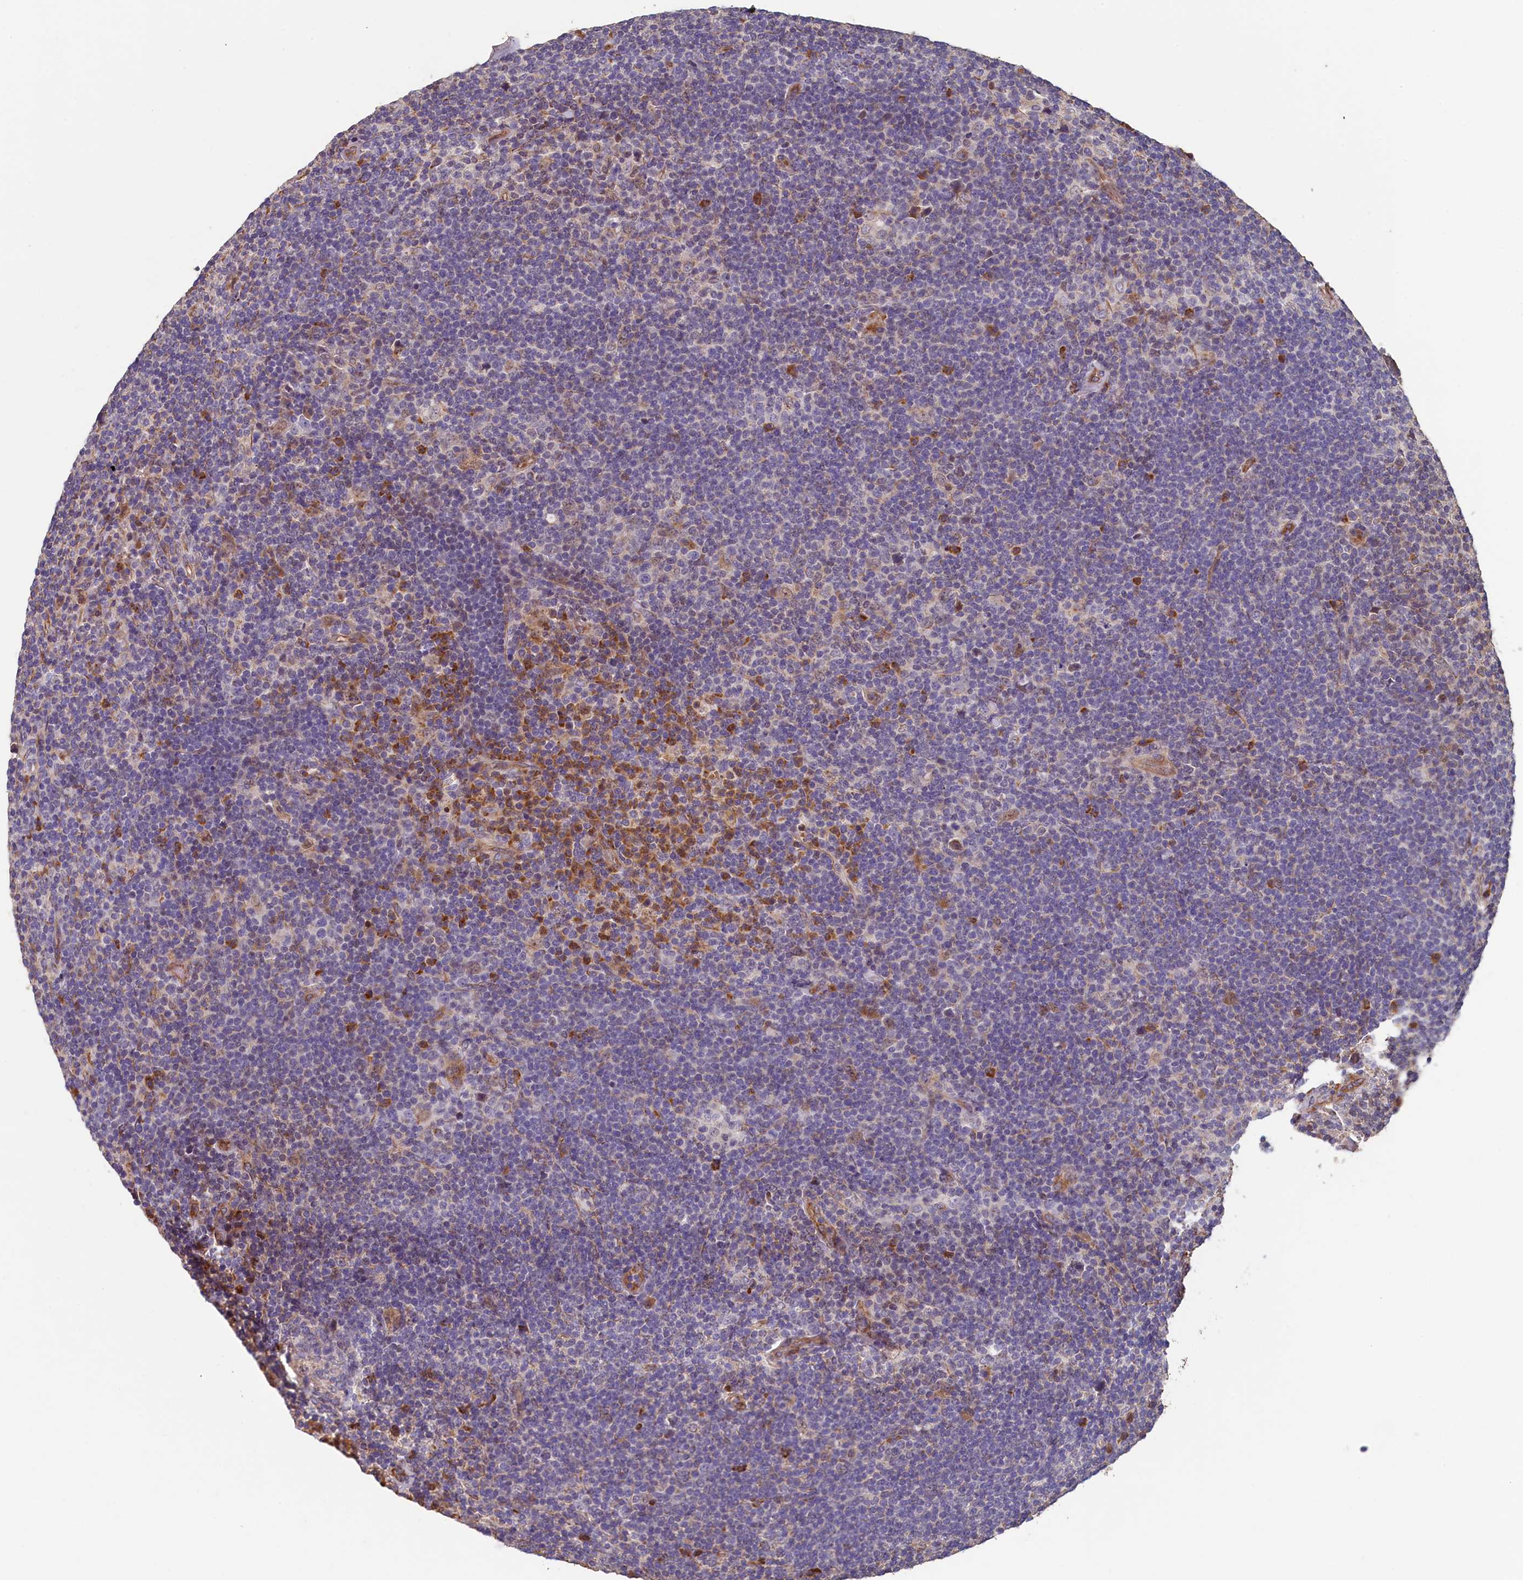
{"staining": {"intensity": "negative", "quantity": "none", "location": "none"}, "tissue": "lymphoma", "cell_type": "Tumor cells", "image_type": "cancer", "snomed": [{"axis": "morphology", "description": "Hodgkin's disease, NOS"}, {"axis": "topography", "description": "Lymph node"}], "caption": "Human Hodgkin's disease stained for a protein using immunohistochemistry (IHC) shows no positivity in tumor cells.", "gene": "ACSBG1", "patient": {"sex": "female", "age": 57}}